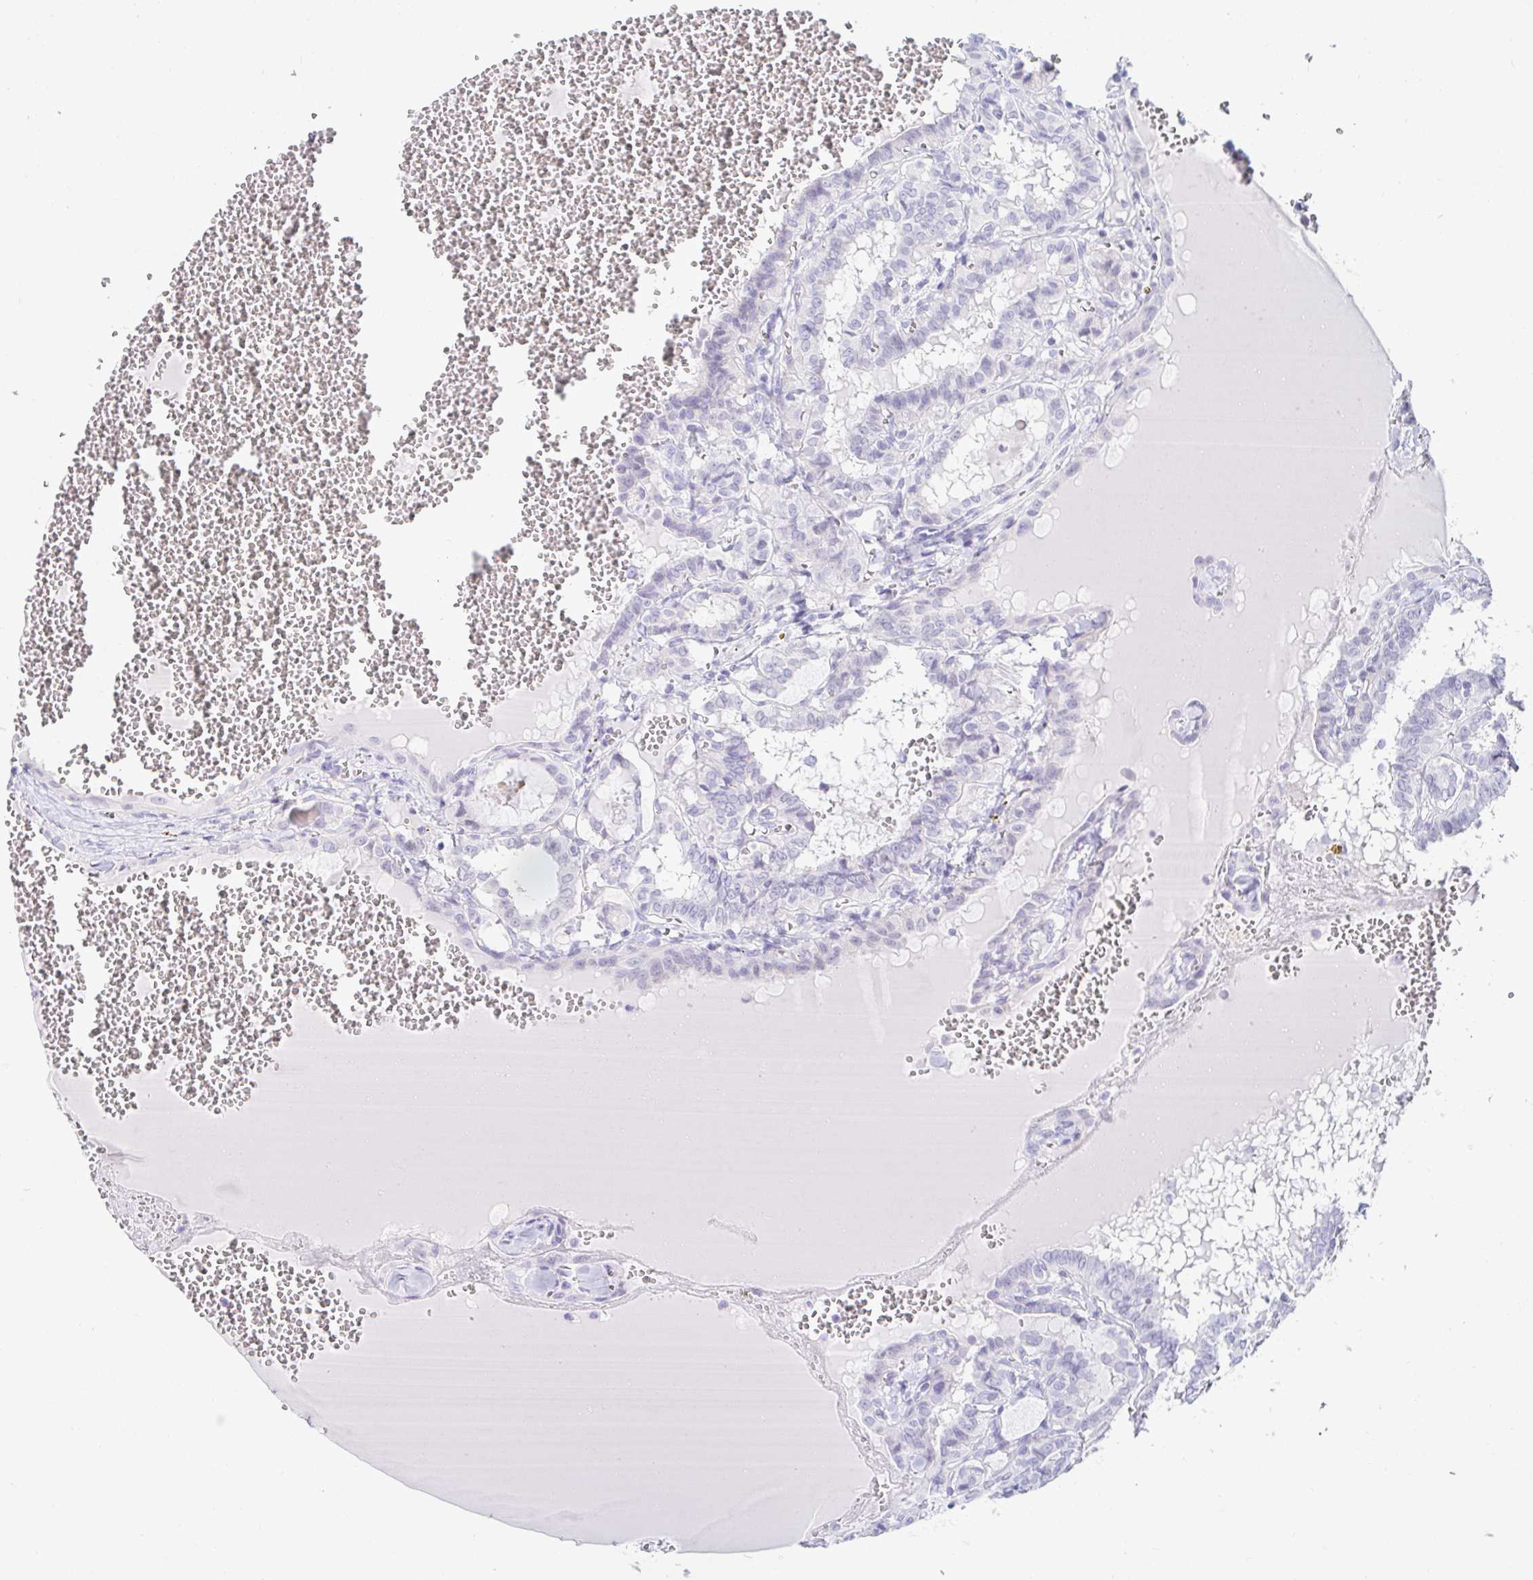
{"staining": {"intensity": "negative", "quantity": "none", "location": "none"}, "tissue": "thyroid cancer", "cell_type": "Tumor cells", "image_type": "cancer", "snomed": [{"axis": "morphology", "description": "Papillary adenocarcinoma, NOS"}, {"axis": "topography", "description": "Thyroid gland"}], "caption": "This is an immunohistochemistry (IHC) image of papillary adenocarcinoma (thyroid). There is no expression in tumor cells.", "gene": "OR10K1", "patient": {"sex": "female", "age": 21}}